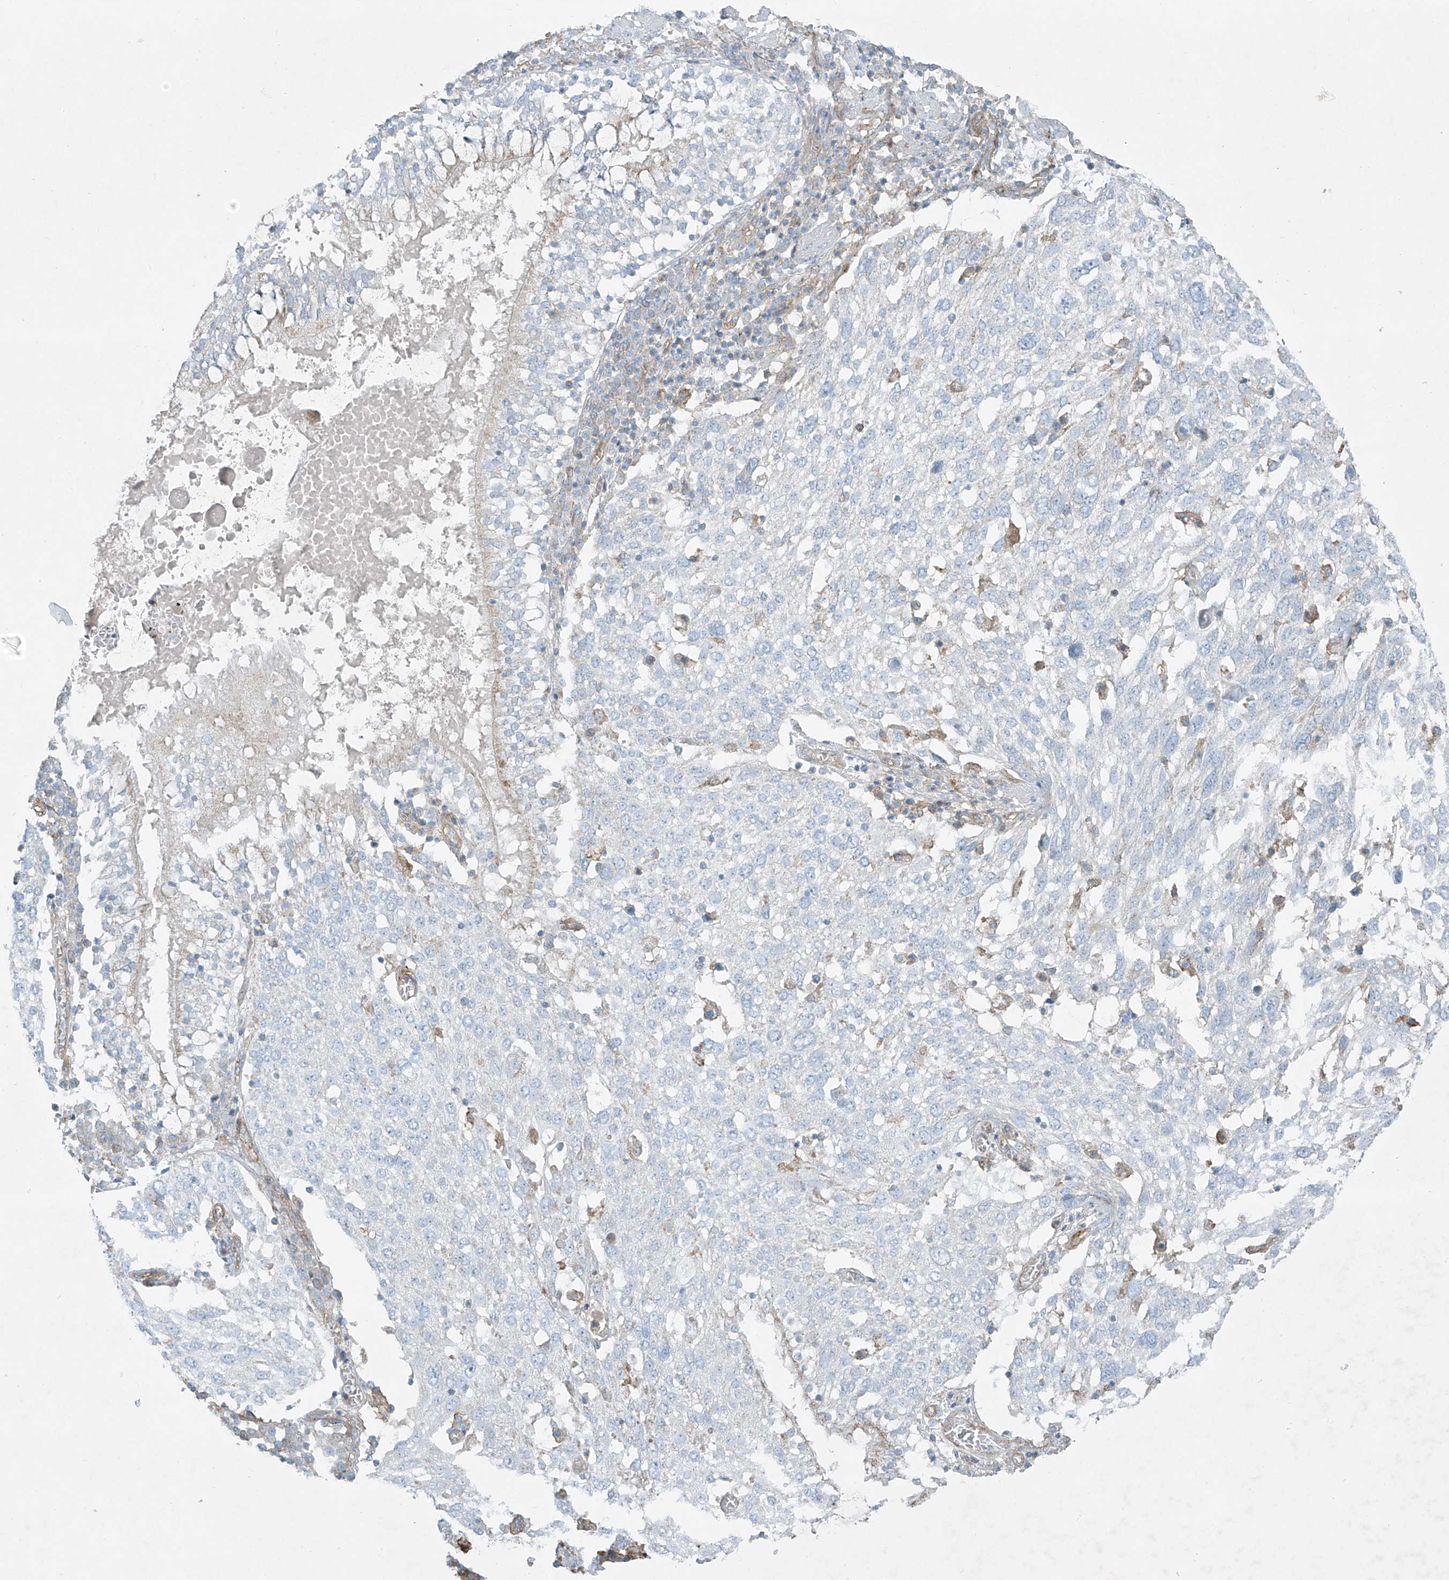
{"staining": {"intensity": "negative", "quantity": "none", "location": "none"}, "tissue": "lung cancer", "cell_type": "Tumor cells", "image_type": "cancer", "snomed": [{"axis": "morphology", "description": "Squamous cell carcinoma, NOS"}, {"axis": "topography", "description": "Lung"}], "caption": "Human lung cancer (squamous cell carcinoma) stained for a protein using immunohistochemistry displays no expression in tumor cells.", "gene": "VAMP5", "patient": {"sex": "male", "age": 65}}